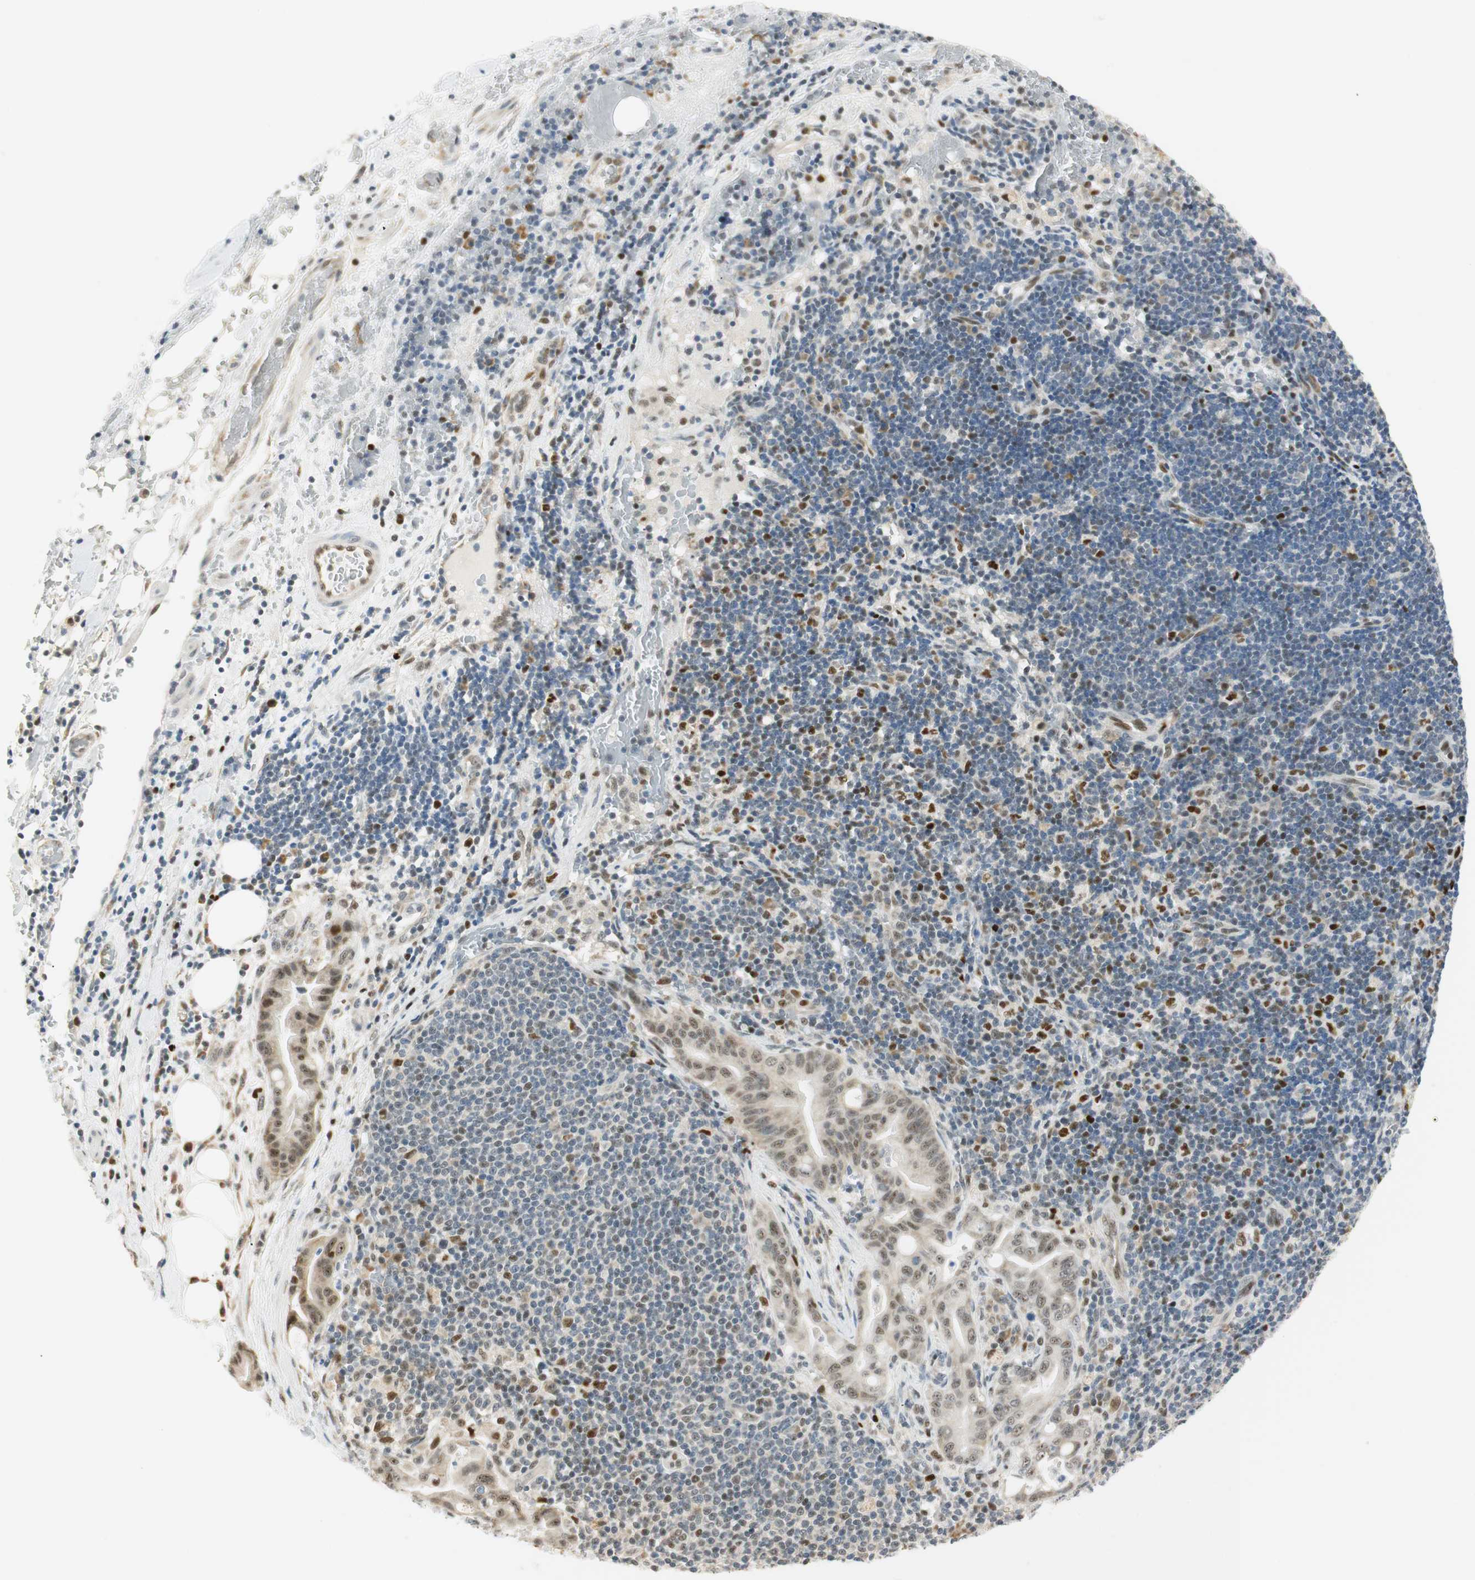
{"staining": {"intensity": "moderate", "quantity": "25%-75%", "location": "cytoplasmic/membranous,nuclear"}, "tissue": "liver cancer", "cell_type": "Tumor cells", "image_type": "cancer", "snomed": [{"axis": "morphology", "description": "Cholangiocarcinoma"}, {"axis": "topography", "description": "Liver"}], "caption": "Immunohistochemistry of human liver cancer (cholangiocarcinoma) shows medium levels of moderate cytoplasmic/membranous and nuclear expression in approximately 25%-75% of tumor cells.", "gene": "MSX2", "patient": {"sex": "female", "age": 68}}